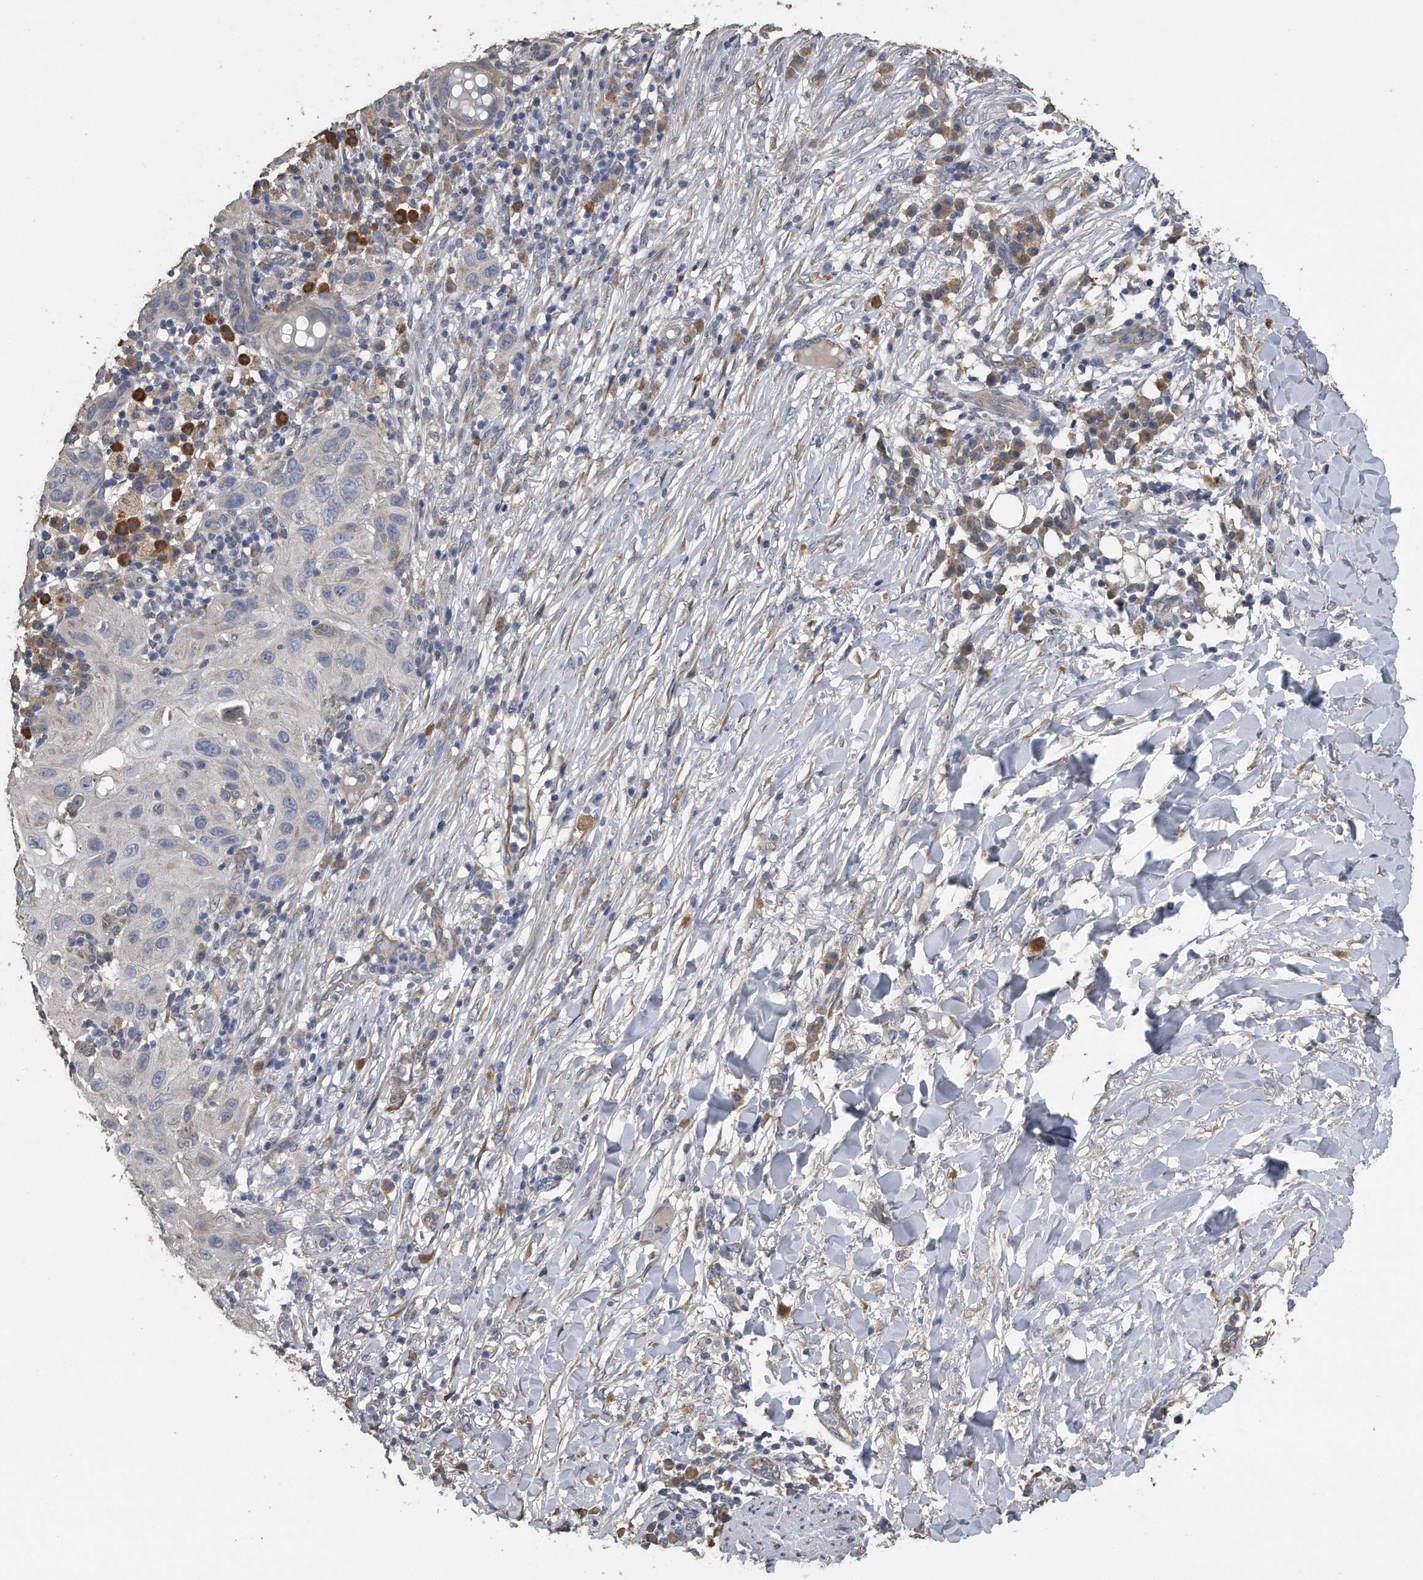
{"staining": {"intensity": "negative", "quantity": "none", "location": "none"}, "tissue": "skin cancer", "cell_type": "Tumor cells", "image_type": "cancer", "snomed": [{"axis": "morphology", "description": "Normal tissue, NOS"}, {"axis": "morphology", "description": "Squamous cell carcinoma, NOS"}, {"axis": "topography", "description": "Skin"}], "caption": "IHC of skin cancer reveals no positivity in tumor cells.", "gene": "PCLO", "patient": {"sex": "female", "age": 96}}